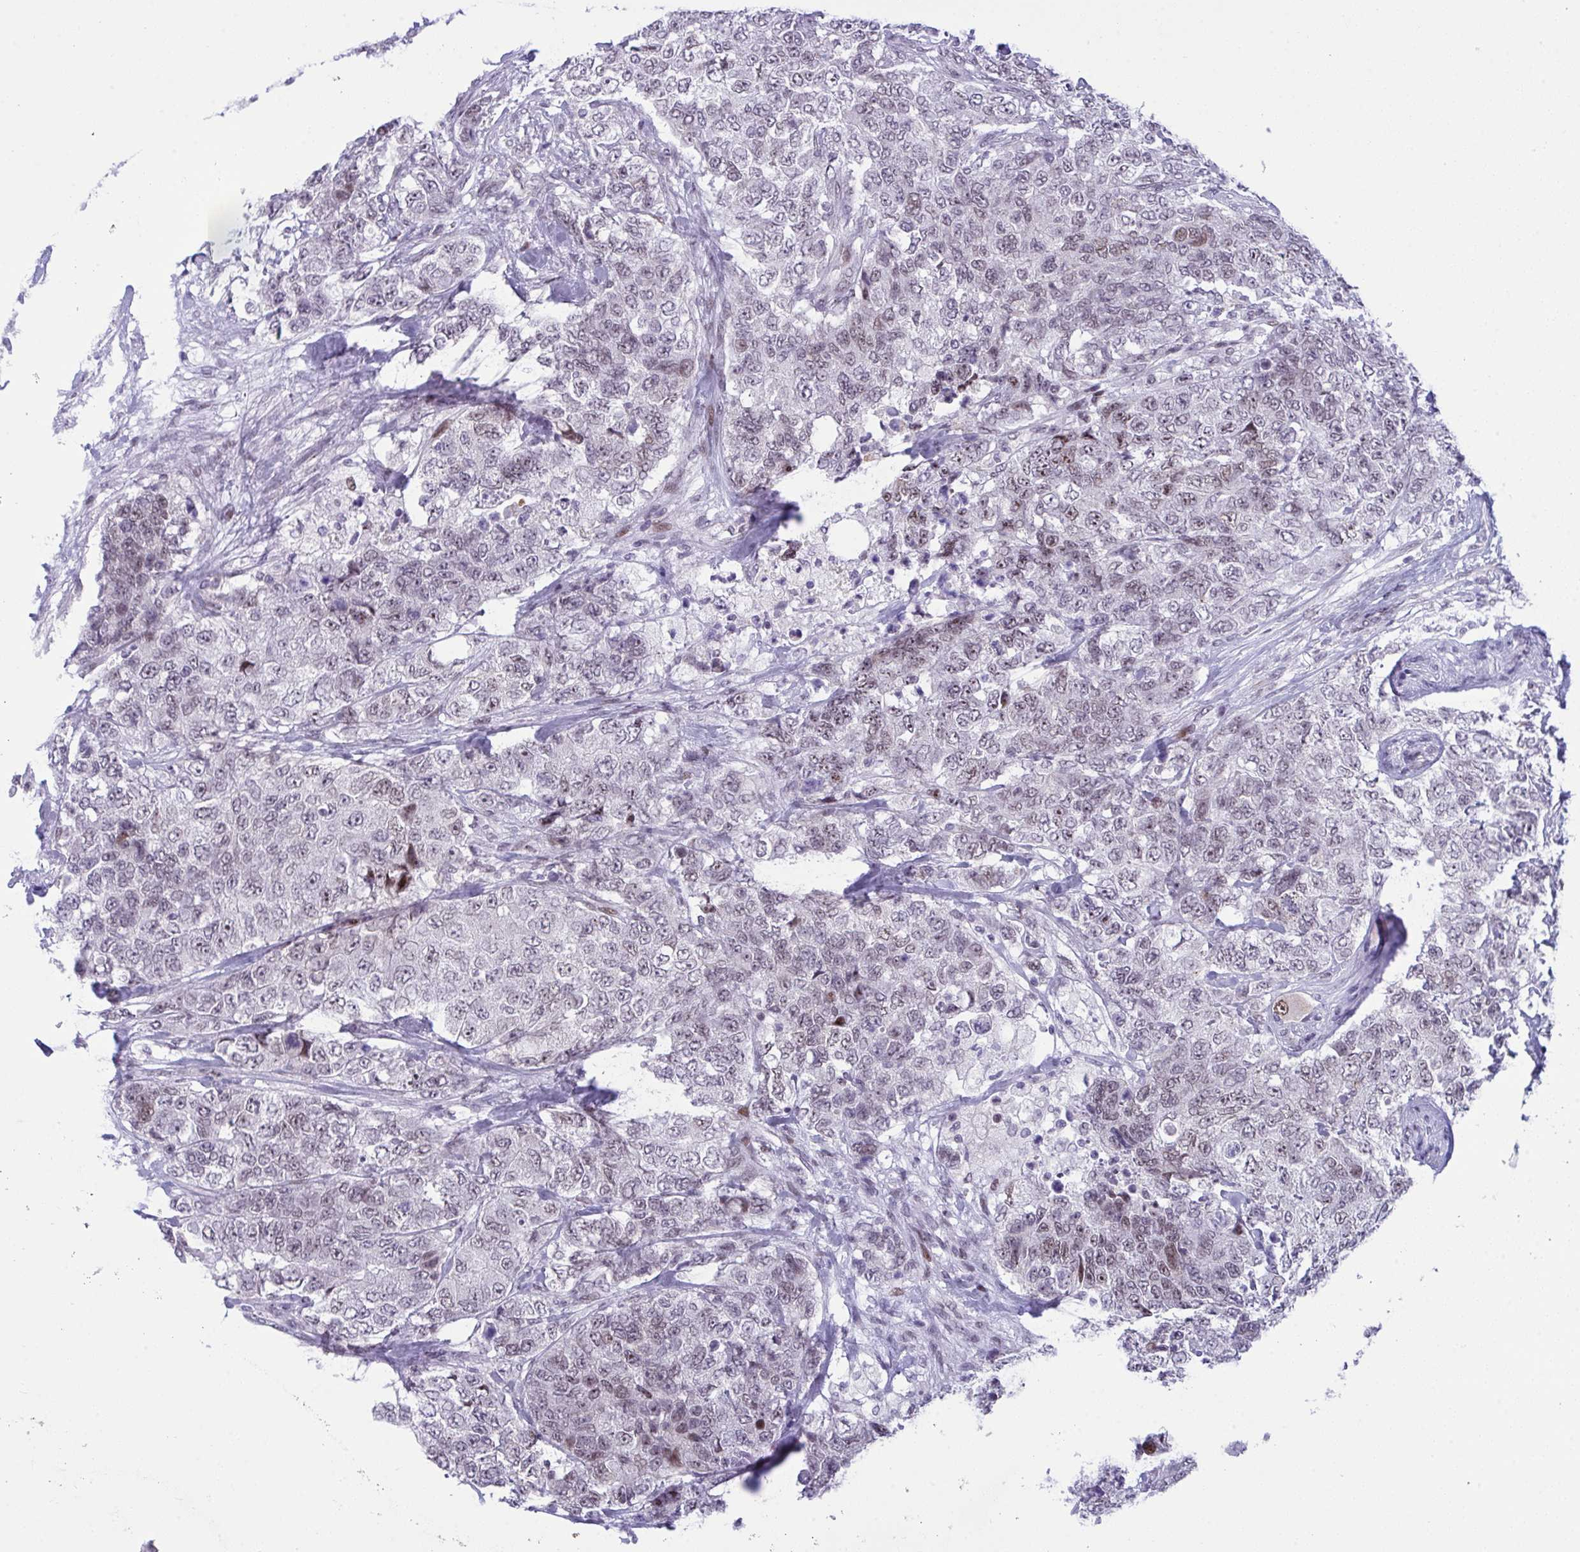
{"staining": {"intensity": "weak", "quantity": "25%-75%", "location": "nuclear"}, "tissue": "urothelial cancer", "cell_type": "Tumor cells", "image_type": "cancer", "snomed": [{"axis": "morphology", "description": "Urothelial carcinoma, High grade"}, {"axis": "topography", "description": "Urinary bladder"}], "caption": "Tumor cells display weak nuclear expression in about 25%-75% of cells in urothelial carcinoma (high-grade).", "gene": "ZFHX3", "patient": {"sex": "female", "age": 78}}